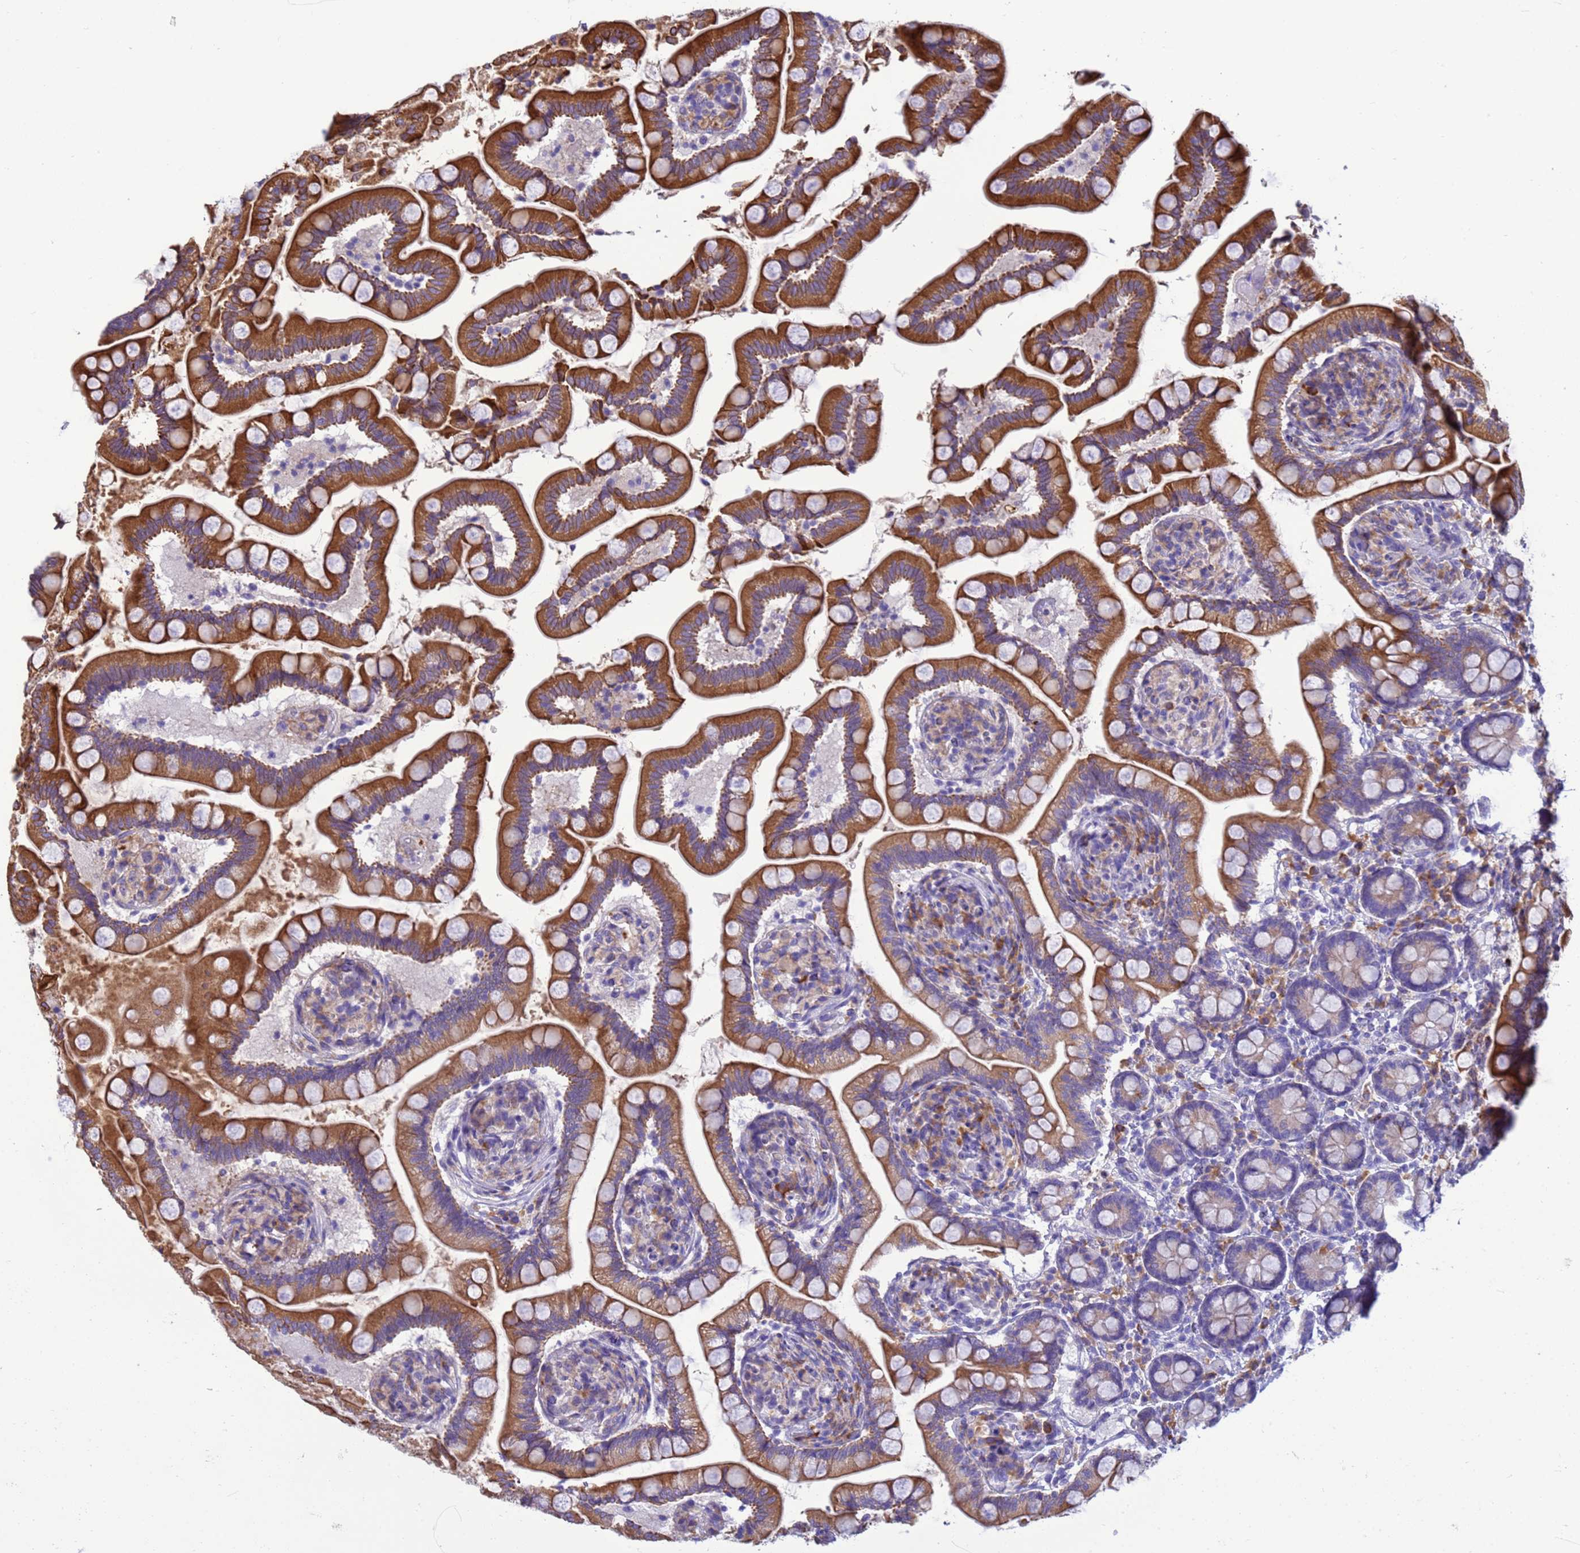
{"staining": {"intensity": "strong", "quantity": ">75%", "location": "cytoplasmic/membranous"}, "tissue": "small intestine", "cell_type": "Glandular cells", "image_type": "normal", "snomed": [{"axis": "morphology", "description": "Normal tissue, NOS"}, {"axis": "topography", "description": "Small intestine"}], "caption": "Immunohistochemistry (IHC) of benign human small intestine exhibits high levels of strong cytoplasmic/membranous expression in about >75% of glandular cells.", "gene": "THAP5", "patient": {"sex": "female", "age": 64}}